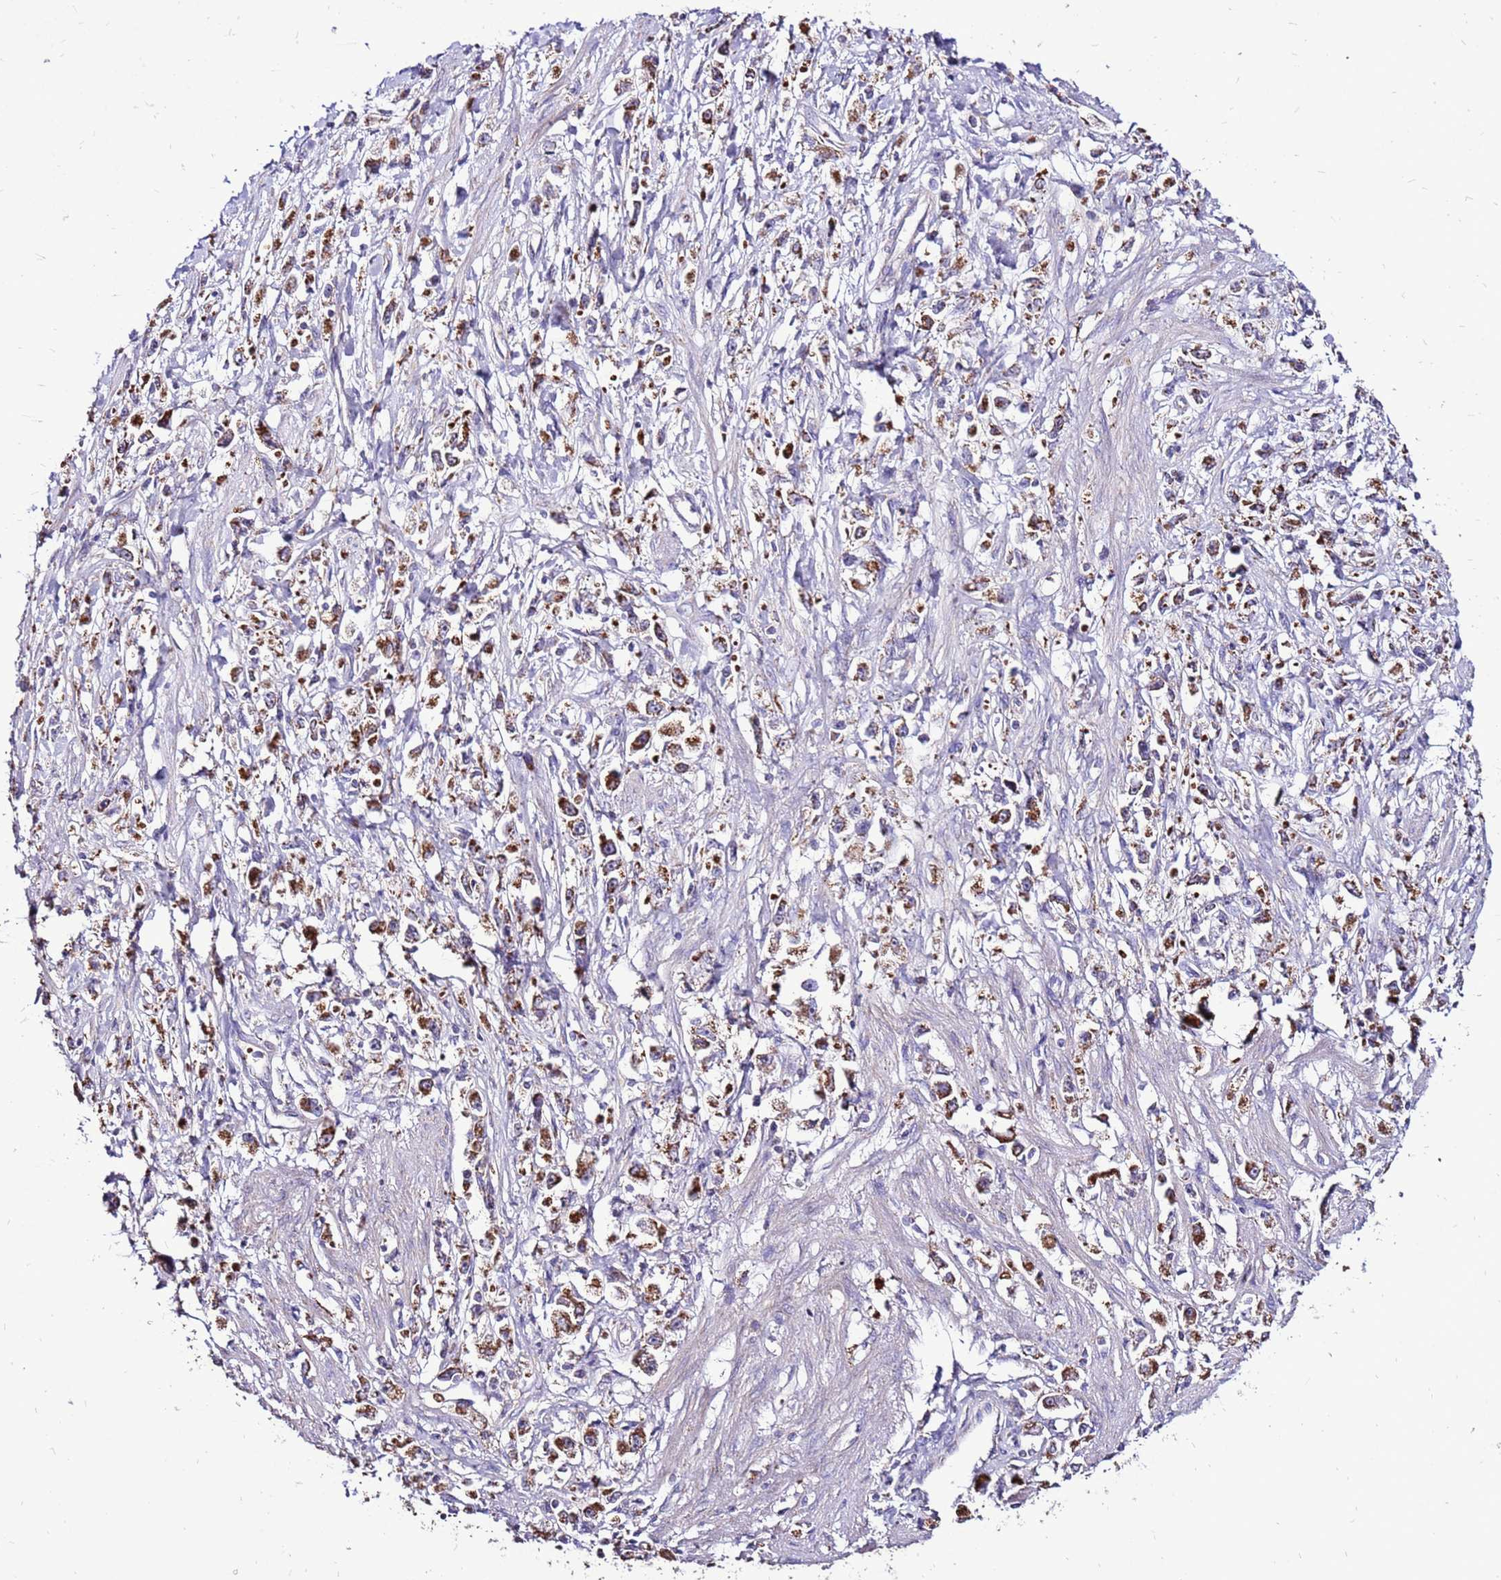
{"staining": {"intensity": "moderate", "quantity": "25%-75%", "location": "cytoplasmic/membranous"}, "tissue": "stomach cancer", "cell_type": "Tumor cells", "image_type": "cancer", "snomed": [{"axis": "morphology", "description": "Adenocarcinoma, NOS"}, {"axis": "topography", "description": "Stomach"}], "caption": "This is a photomicrograph of immunohistochemistry (IHC) staining of adenocarcinoma (stomach), which shows moderate expression in the cytoplasmic/membranous of tumor cells.", "gene": "SPSB3", "patient": {"sex": "female", "age": 59}}